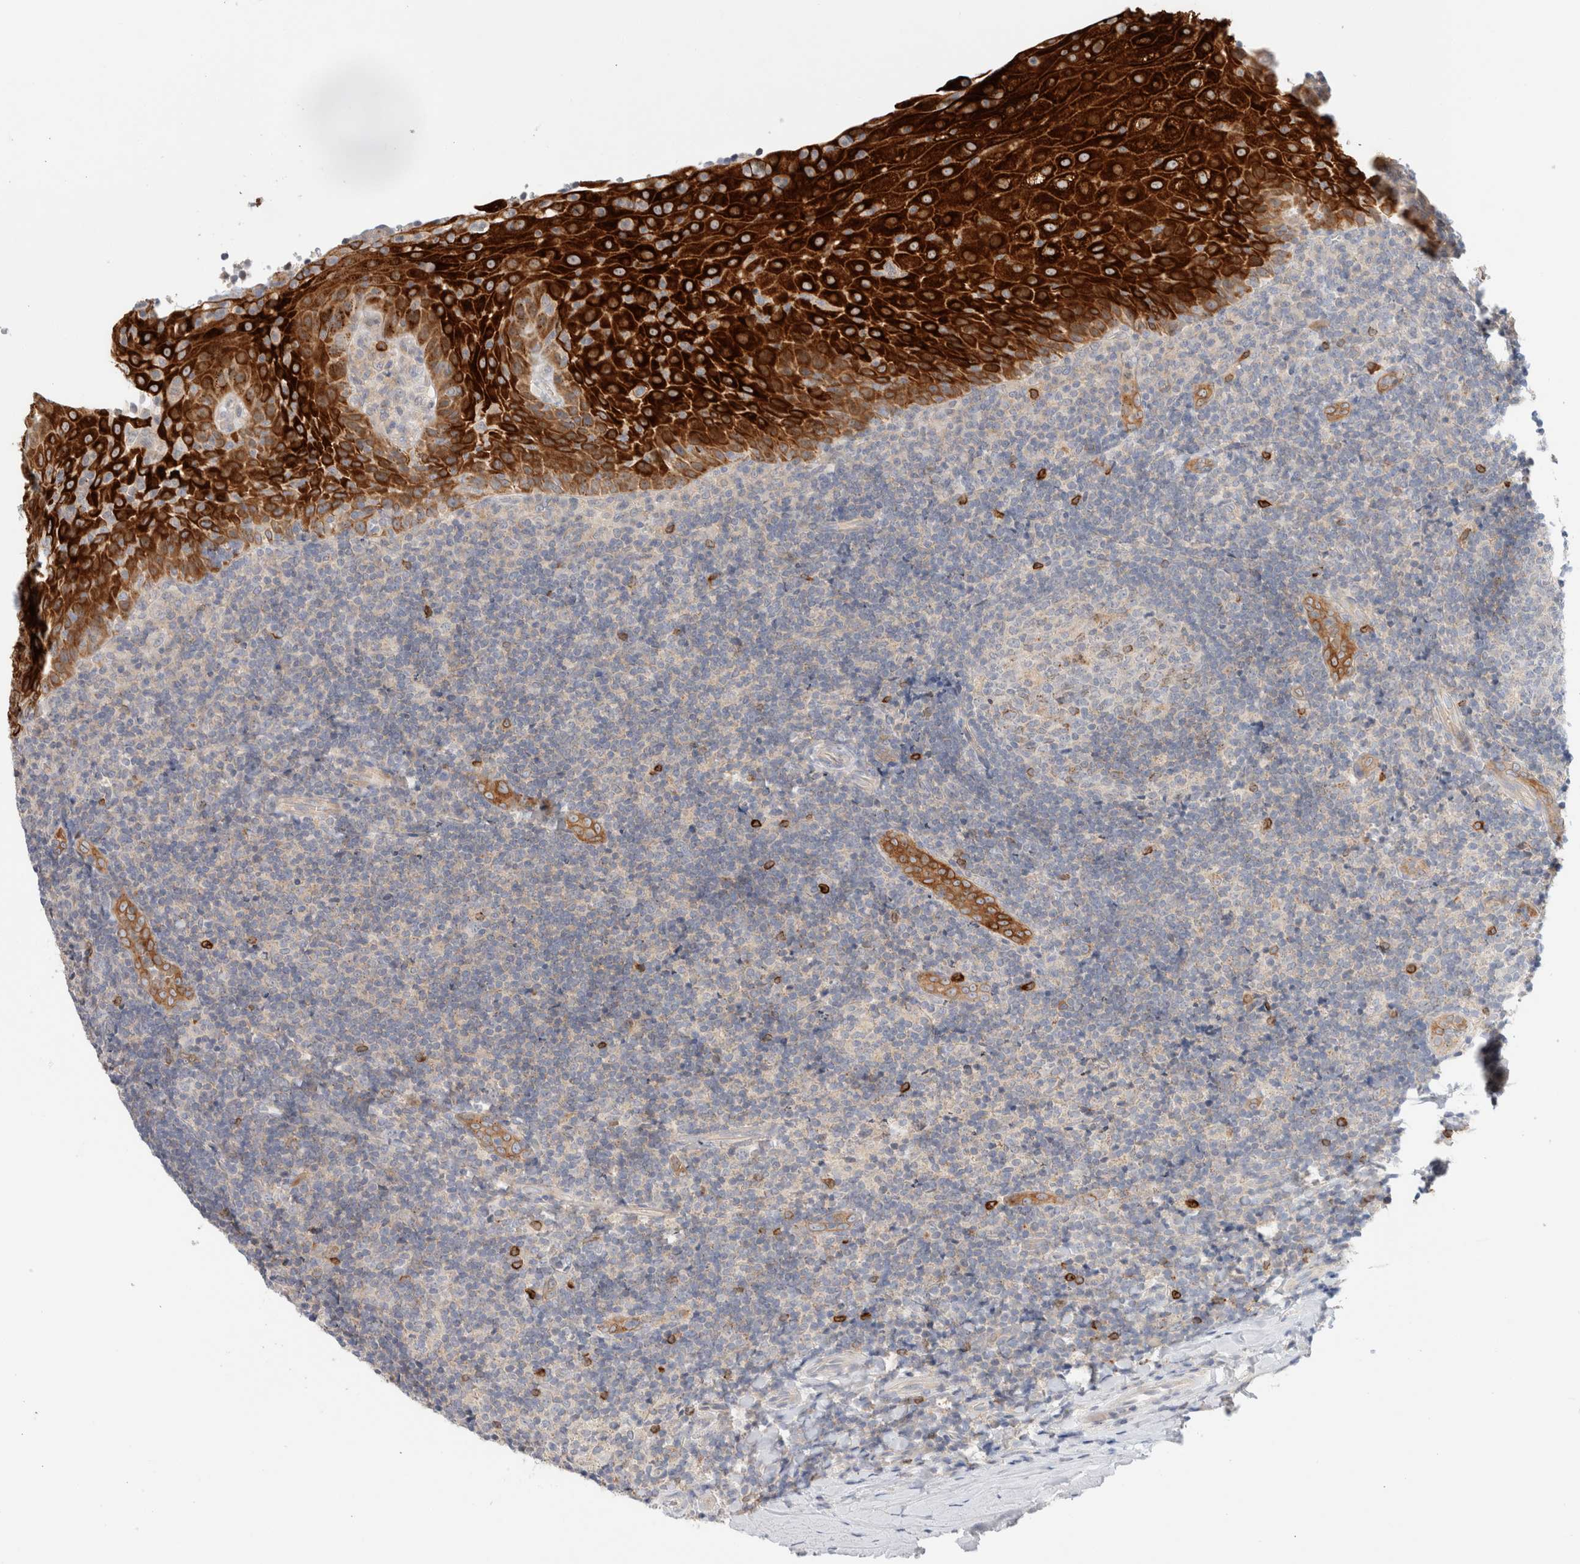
{"staining": {"intensity": "negative", "quantity": "none", "location": "none"}, "tissue": "tonsil", "cell_type": "Germinal center cells", "image_type": "normal", "snomed": [{"axis": "morphology", "description": "Normal tissue, NOS"}, {"axis": "topography", "description": "Tonsil"}], "caption": "High magnification brightfield microscopy of unremarkable tonsil stained with DAB (brown) and counterstained with hematoxylin (blue): germinal center cells show no significant positivity. (IHC, brightfield microscopy, high magnification).", "gene": "SDR16C5", "patient": {"sex": "male", "age": 37}}